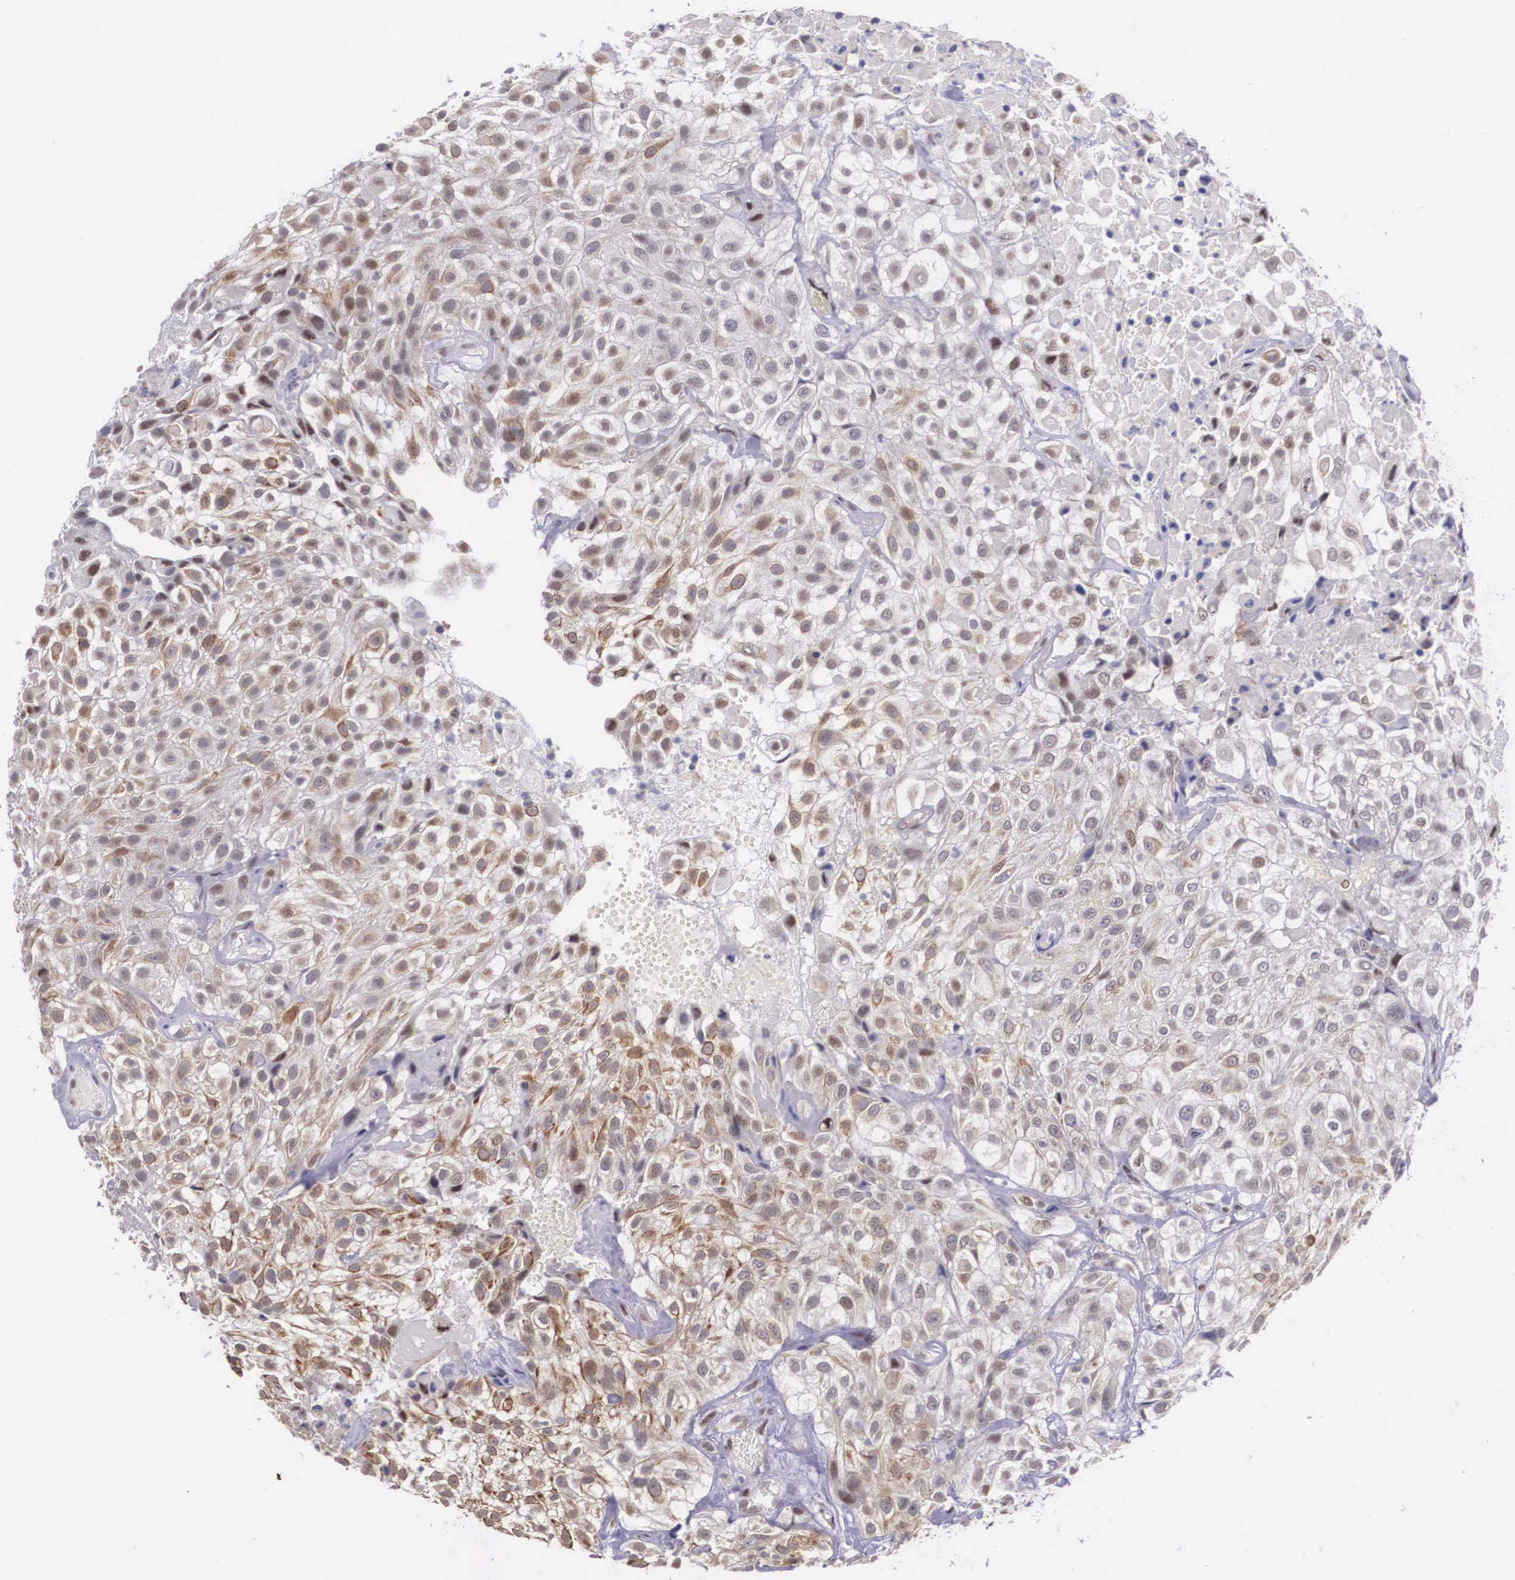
{"staining": {"intensity": "weak", "quantity": "25%-75%", "location": "cytoplasmic/membranous"}, "tissue": "urothelial cancer", "cell_type": "Tumor cells", "image_type": "cancer", "snomed": [{"axis": "morphology", "description": "Urothelial carcinoma, High grade"}, {"axis": "topography", "description": "Urinary bladder"}], "caption": "This is a micrograph of immunohistochemistry staining of urothelial carcinoma (high-grade), which shows weak positivity in the cytoplasmic/membranous of tumor cells.", "gene": "SLC25A21", "patient": {"sex": "male", "age": 56}}